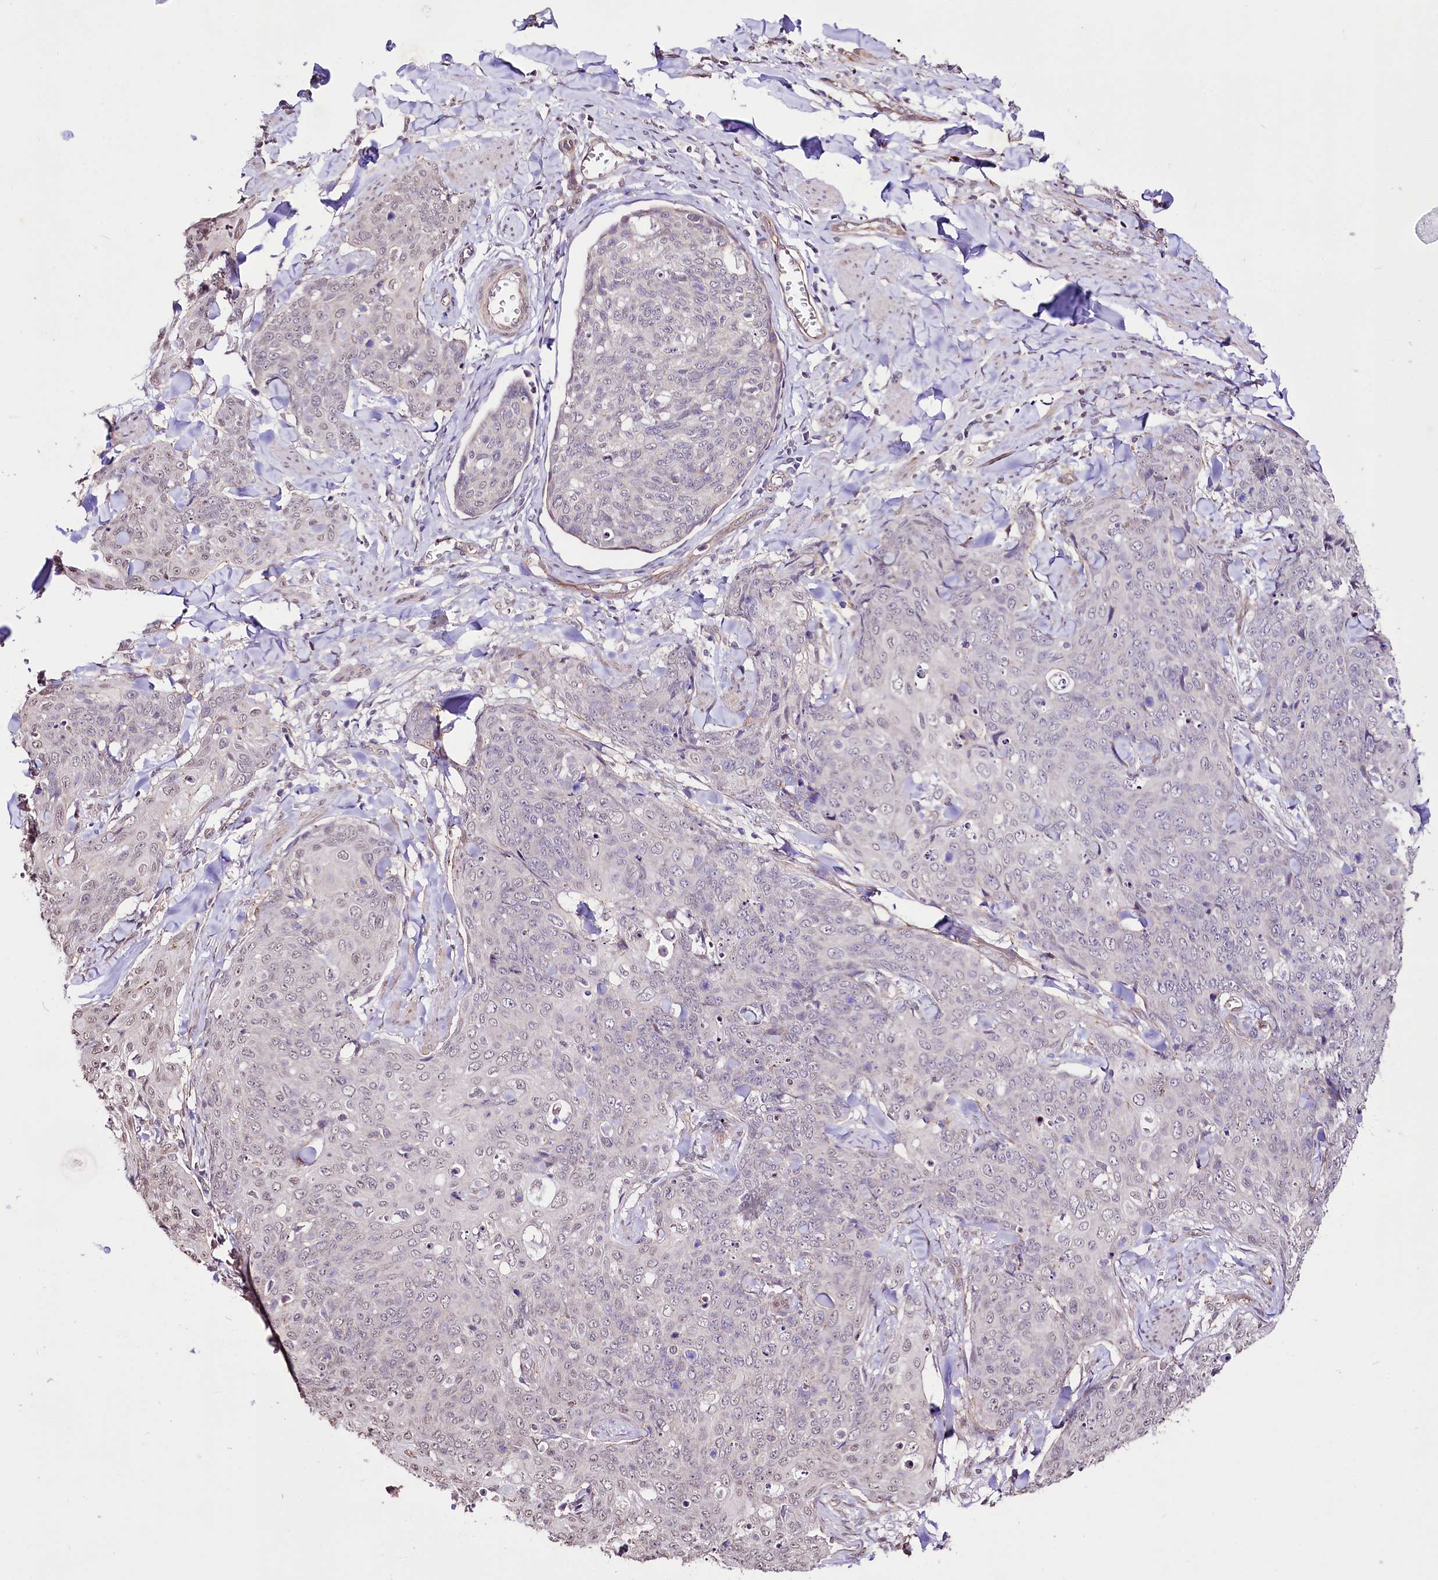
{"staining": {"intensity": "negative", "quantity": "none", "location": "none"}, "tissue": "skin cancer", "cell_type": "Tumor cells", "image_type": "cancer", "snomed": [{"axis": "morphology", "description": "Squamous cell carcinoma, NOS"}, {"axis": "topography", "description": "Skin"}, {"axis": "topography", "description": "Vulva"}], "caption": "Image shows no significant protein staining in tumor cells of skin squamous cell carcinoma.", "gene": "ST7", "patient": {"sex": "female", "age": 85}}